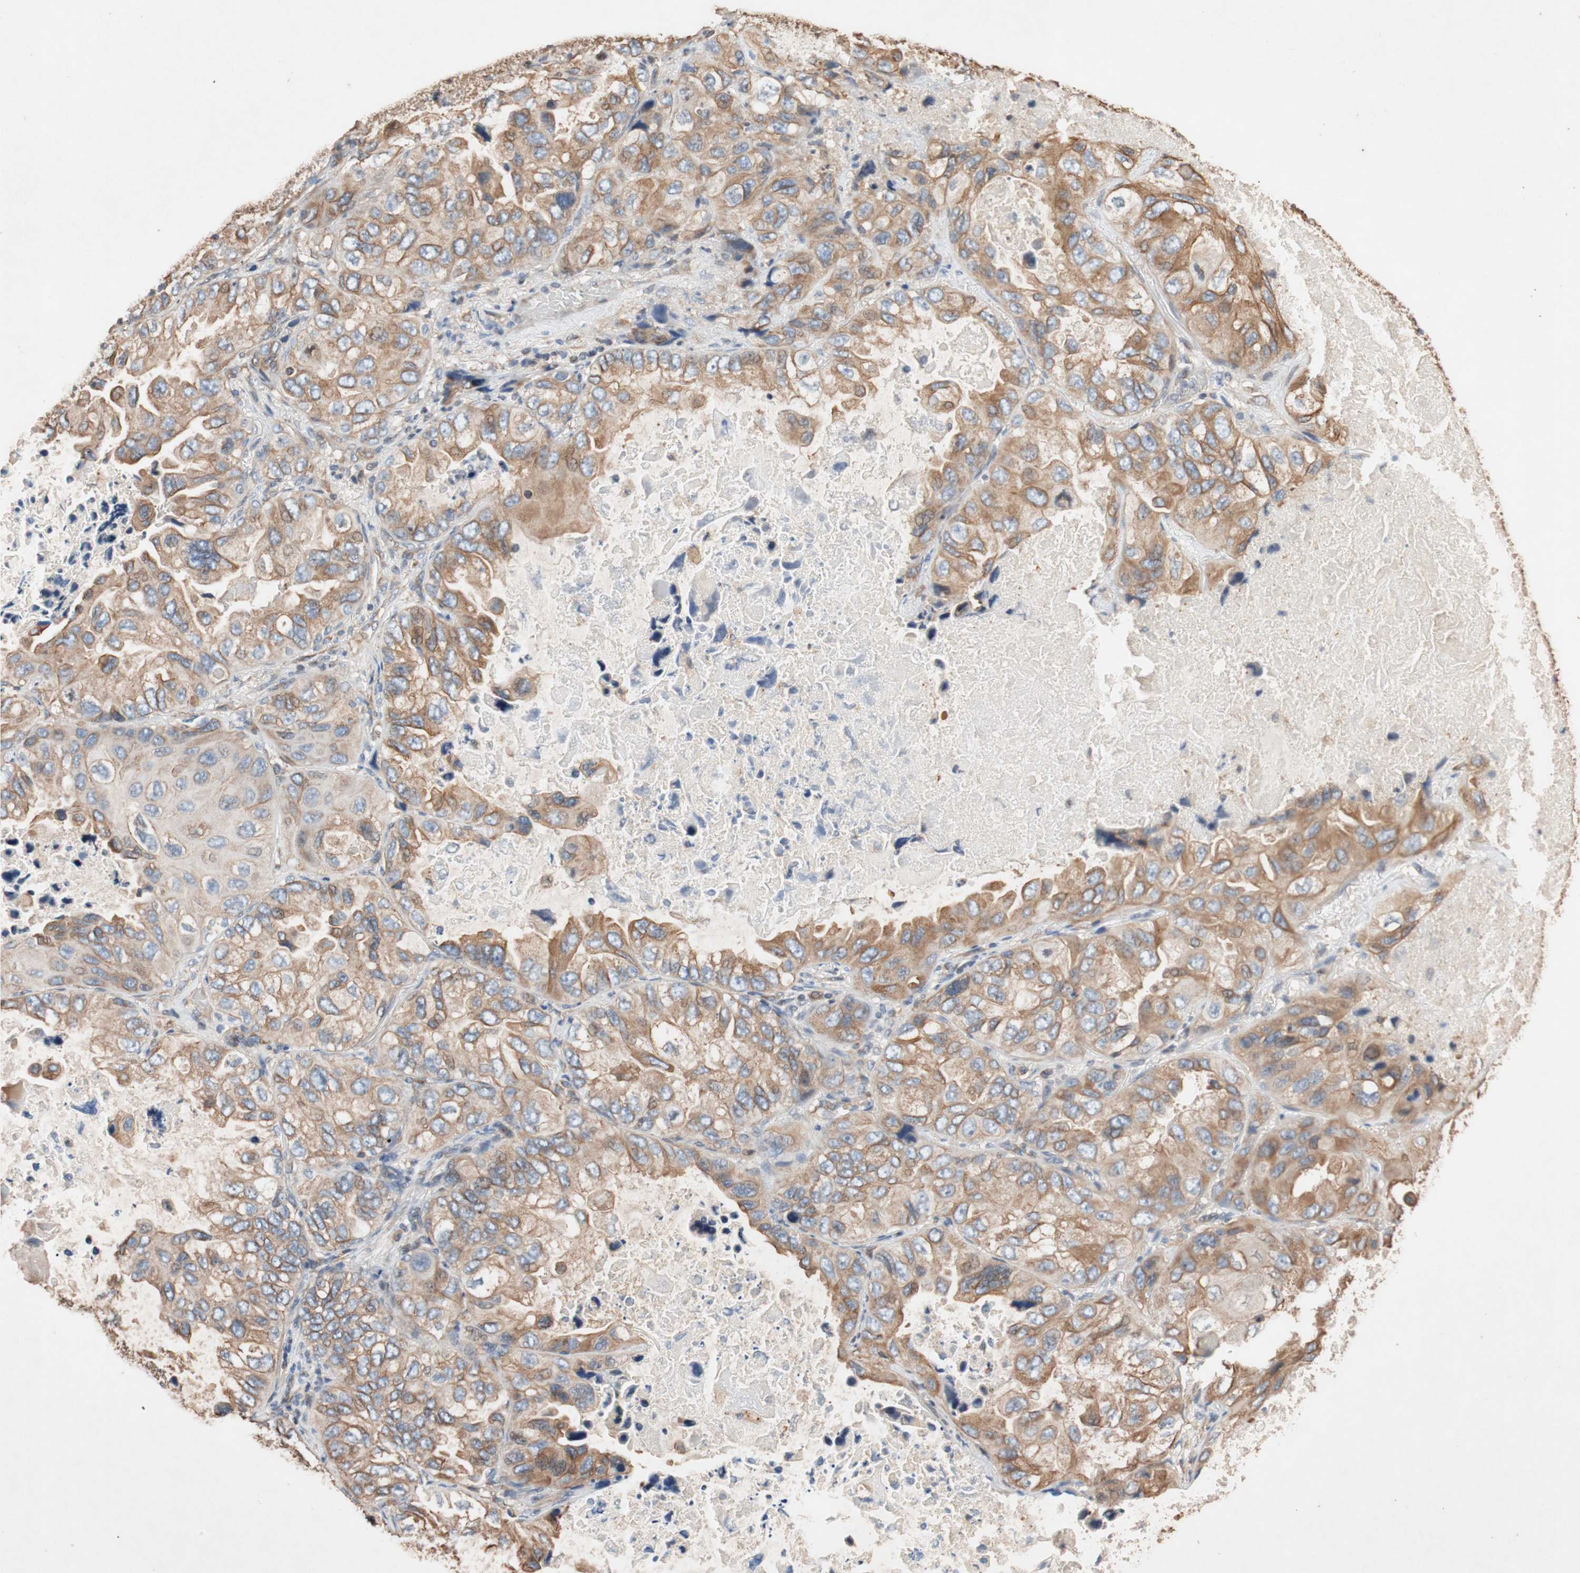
{"staining": {"intensity": "weak", "quantity": ">75%", "location": "cytoplasmic/membranous"}, "tissue": "lung cancer", "cell_type": "Tumor cells", "image_type": "cancer", "snomed": [{"axis": "morphology", "description": "Squamous cell carcinoma, NOS"}, {"axis": "topography", "description": "Lung"}], "caption": "Tumor cells demonstrate weak cytoplasmic/membranous positivity in about >75% of cells in squamous cell carcinoma (lung). Using DAB (3,3'-diaminobenzidine) (brown) and hematoxylin (blue) stains, captured at high magnification using brightfield microscopy.", "gene": "TUBB", "patient": {"sex": "female", "age": 73}}